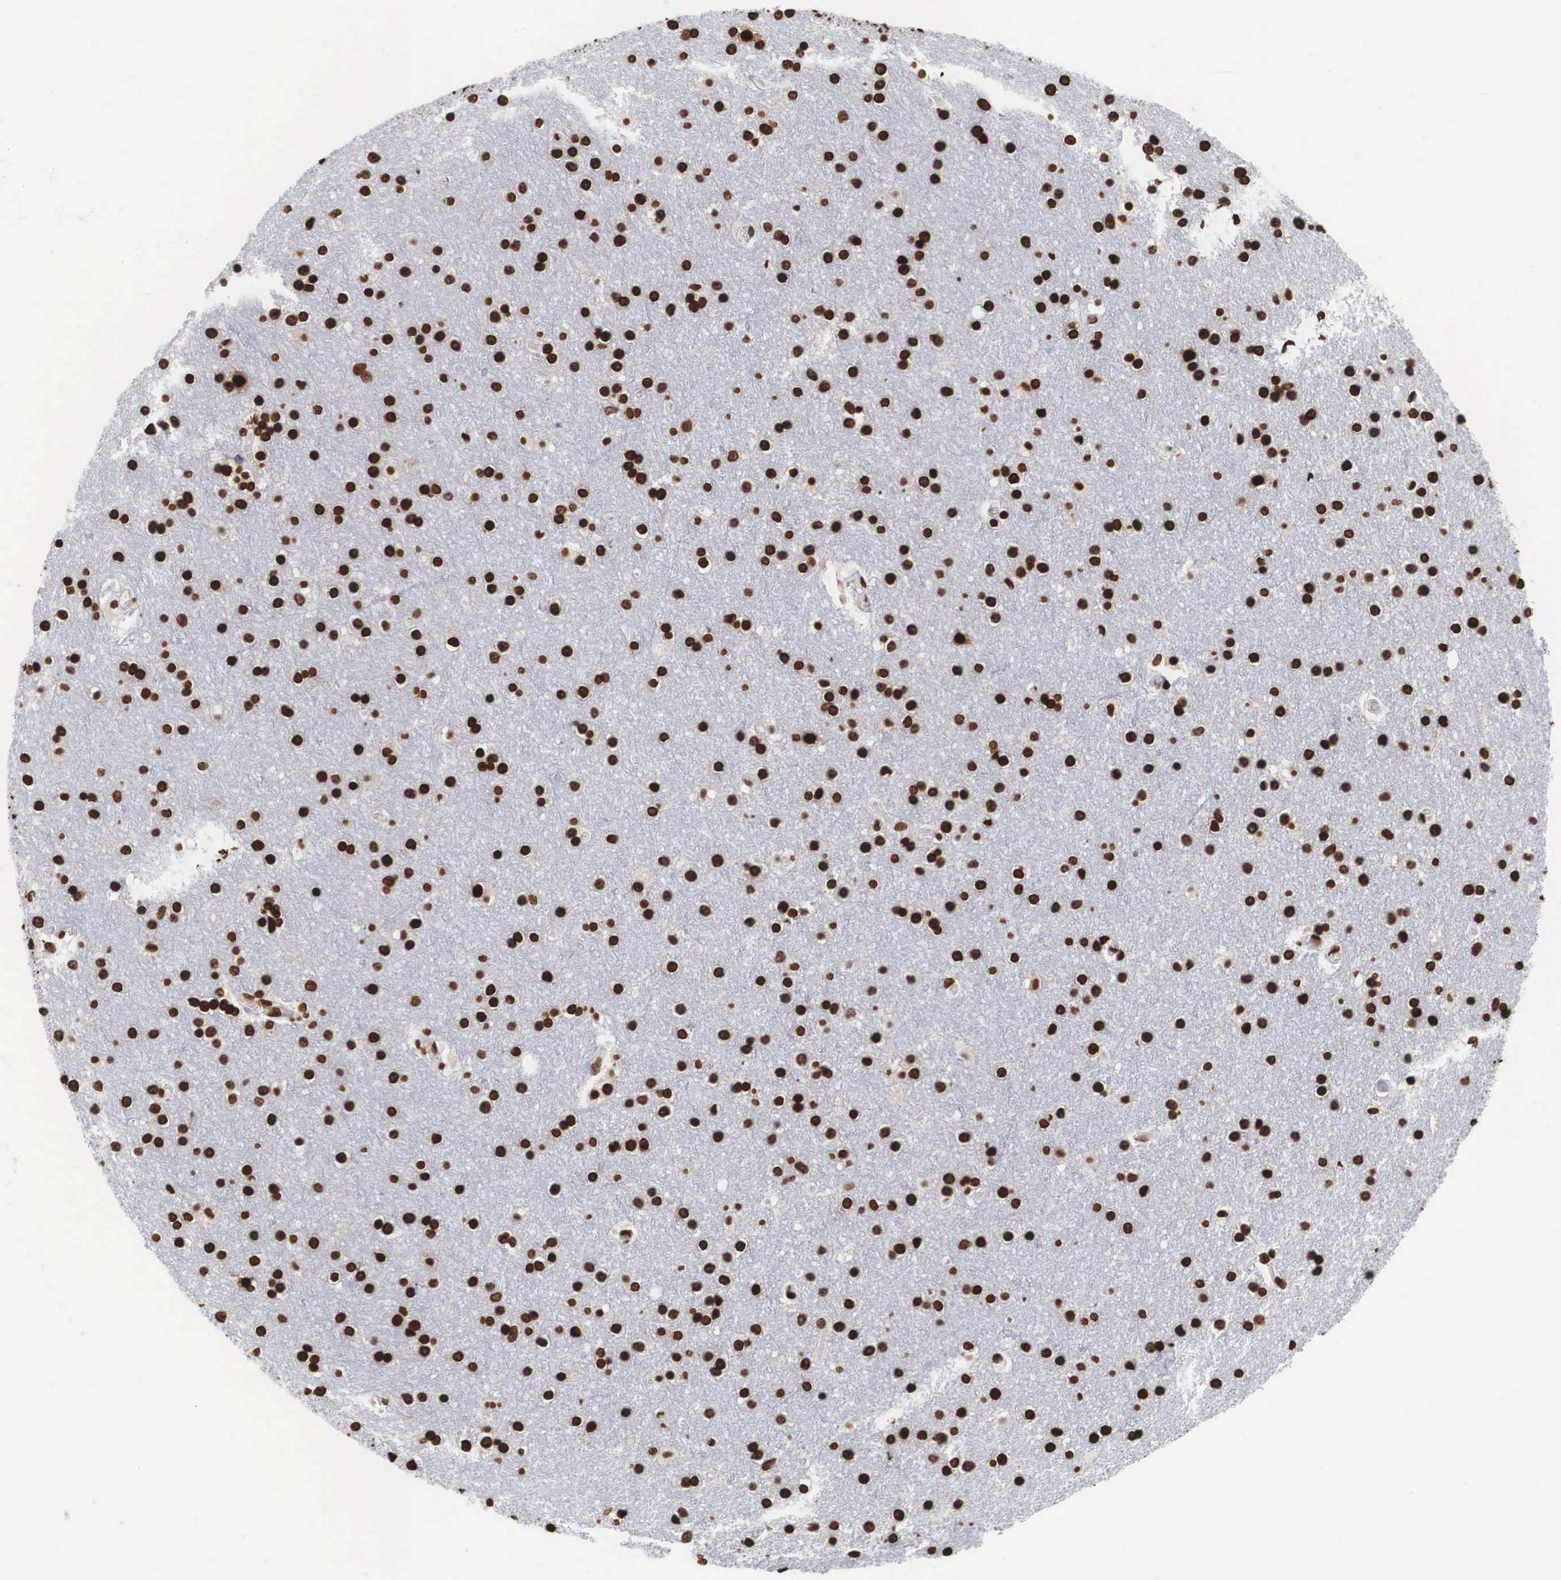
{"staining": {"intensity": "strong", "quantity": ">75%", "location": "nuclear"}, "tissue": "cerebral cortex", "cell_type": "Endothelial cells", "image_type": "normal", "snomed": [{"axis": "morphology", "description": "Normal tissue, NOS"}, {"axis": "topography", "description": "Cerebral cortex"}], "caption": "Immunohistochemical staining of normal human cerebral cortex shows high levels of strong nuclear positivity in about >75% of endothelial cells. (DAB (3,3'-diaminobenzidine) = brown stain, brightfield microscopy at high magnification).", "gene": "MECP2", "patient": {"sex": "female", "age": 54}}